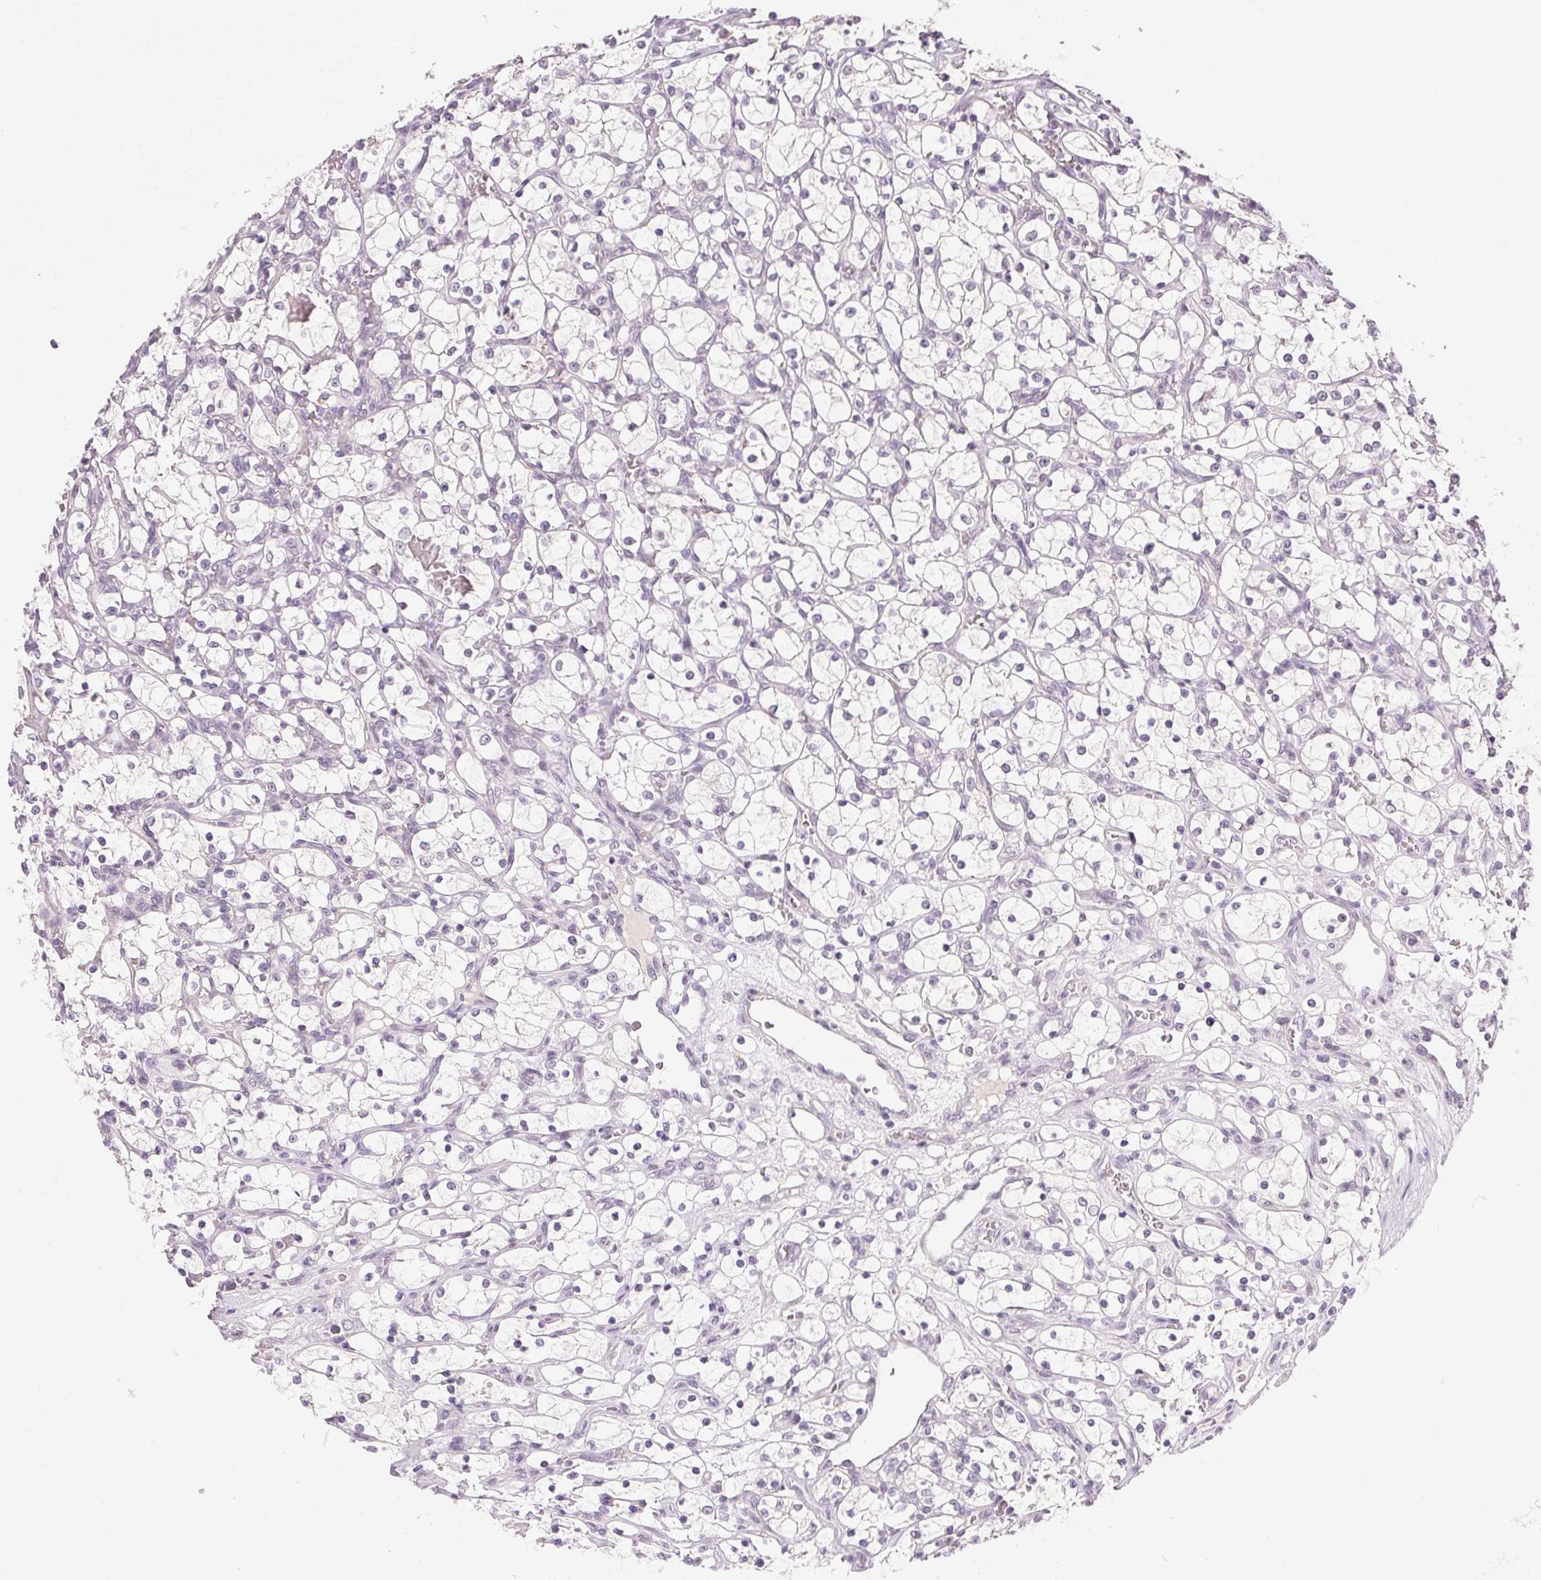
{"staining": {"intensity": "negative", "quantity": "none", "location": "none"}, "tissue": "renal cancer", "cell_type": "Tumor cells", "image_type": "cancer", "snomed": [{"axis": "morphology", "description": "Adenocarcinoma, NOS"}, {"axis": "topography", "description": "Kidney"}], "caption": "DAB immunohistochemical staining of adenocarcinoma (renal) displays no significant expression in tumor cells.", "gene": "FAM168A", "patient": {"sex": "female", "age": 69}}